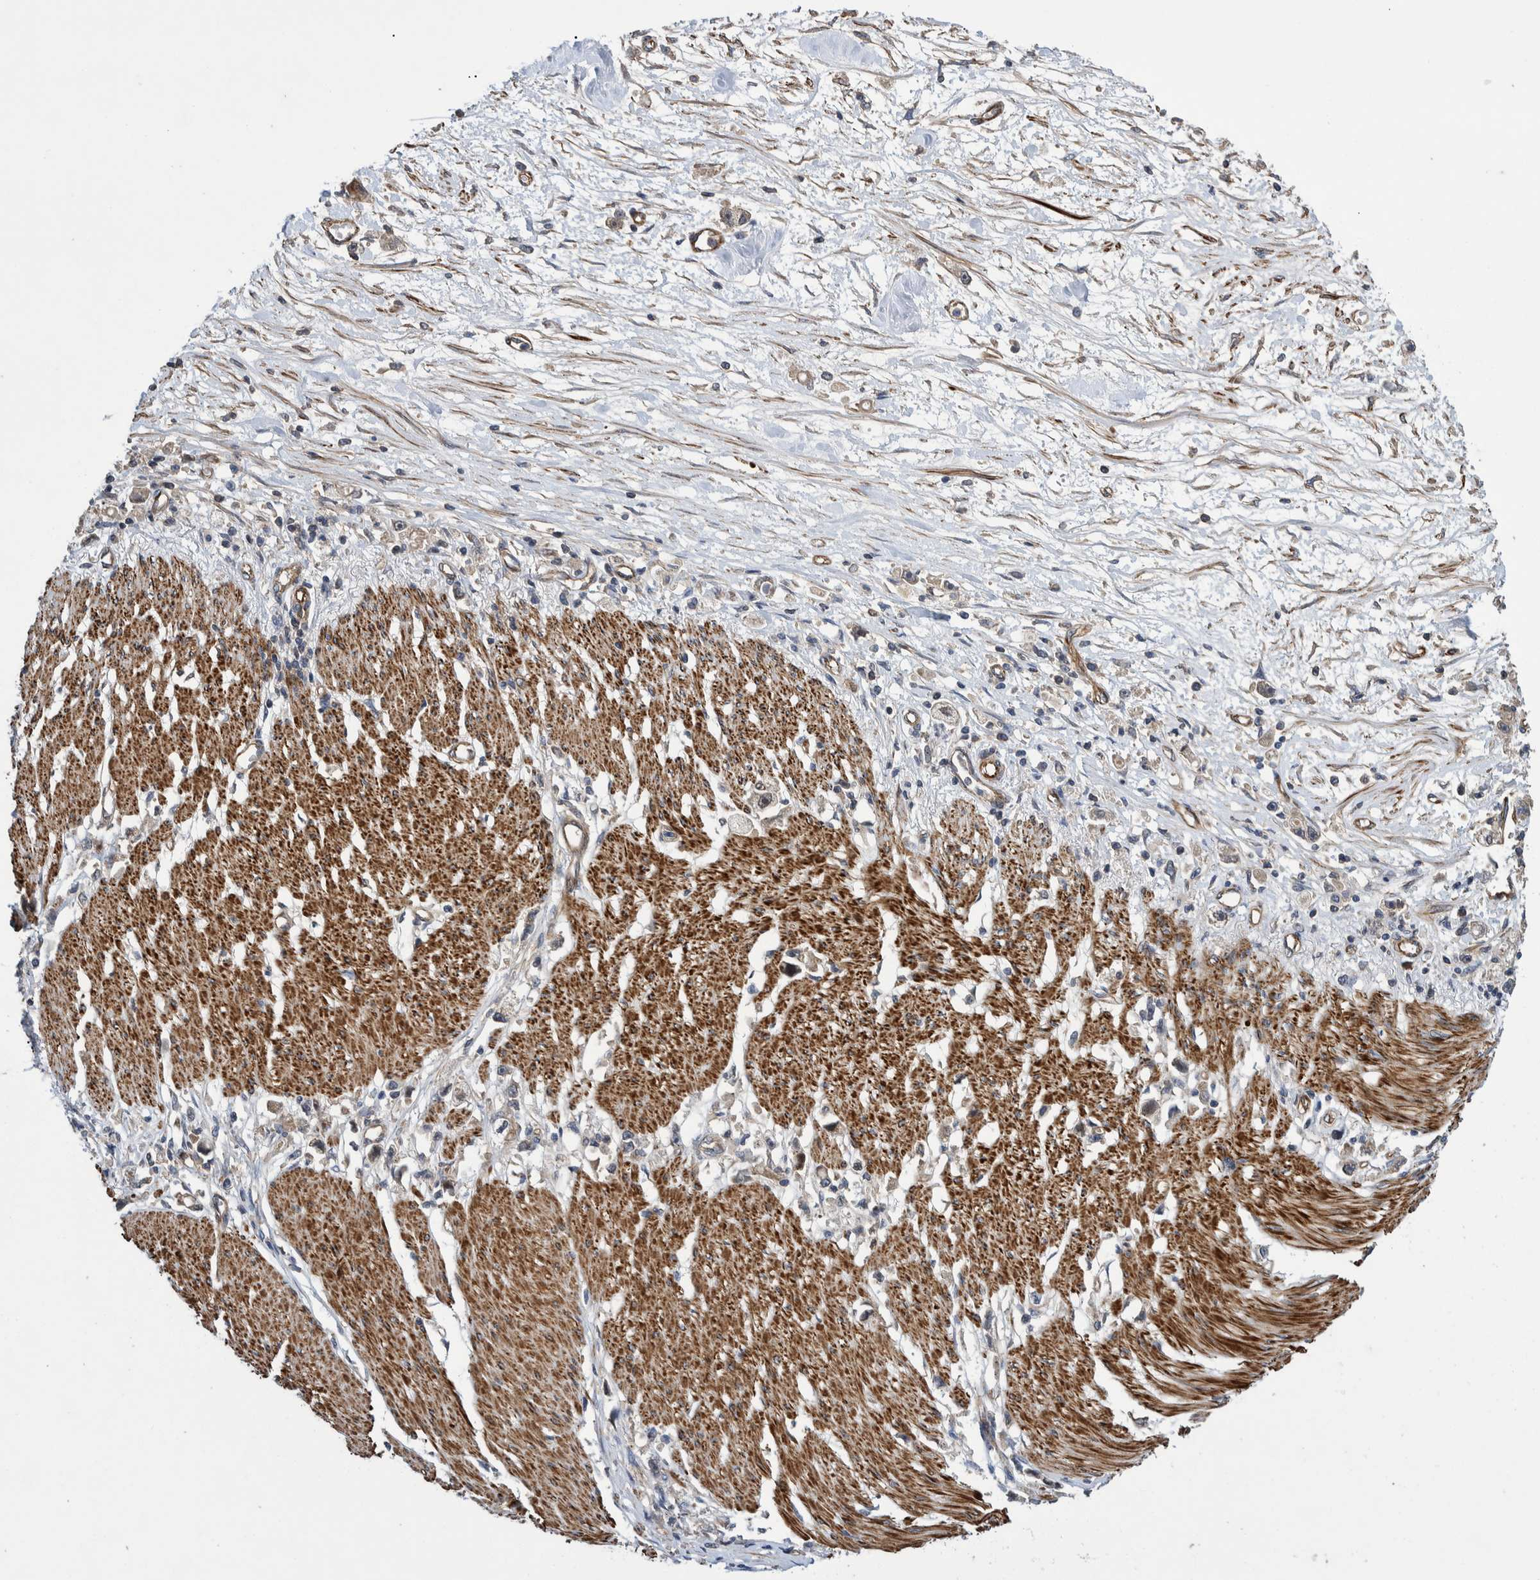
{"staining": {"intensity": "weak", "quantity": ">75%", "location": "cytoplasmic/membranous"}, "tissue": "stomach cancer", "cell_type": "Tumor cells", "image_type": "cancer", "snomed": [{"axis": "morphology", "description": "Adenocarcinoma, NOS"}, {"axis": "topography", "description": "Stomach"}], "caption": "Weak cytoplasmic/membranous protein expression is present in approximately >75% of tumor cells in adenocarcinoma (stomach). (DAB (3,3'-diaminobenzidine) = brown stain, brightfield microscopy at high magnification).", "gene": "GRPEL2", "patient": {"sex": "female", "age": 59}}